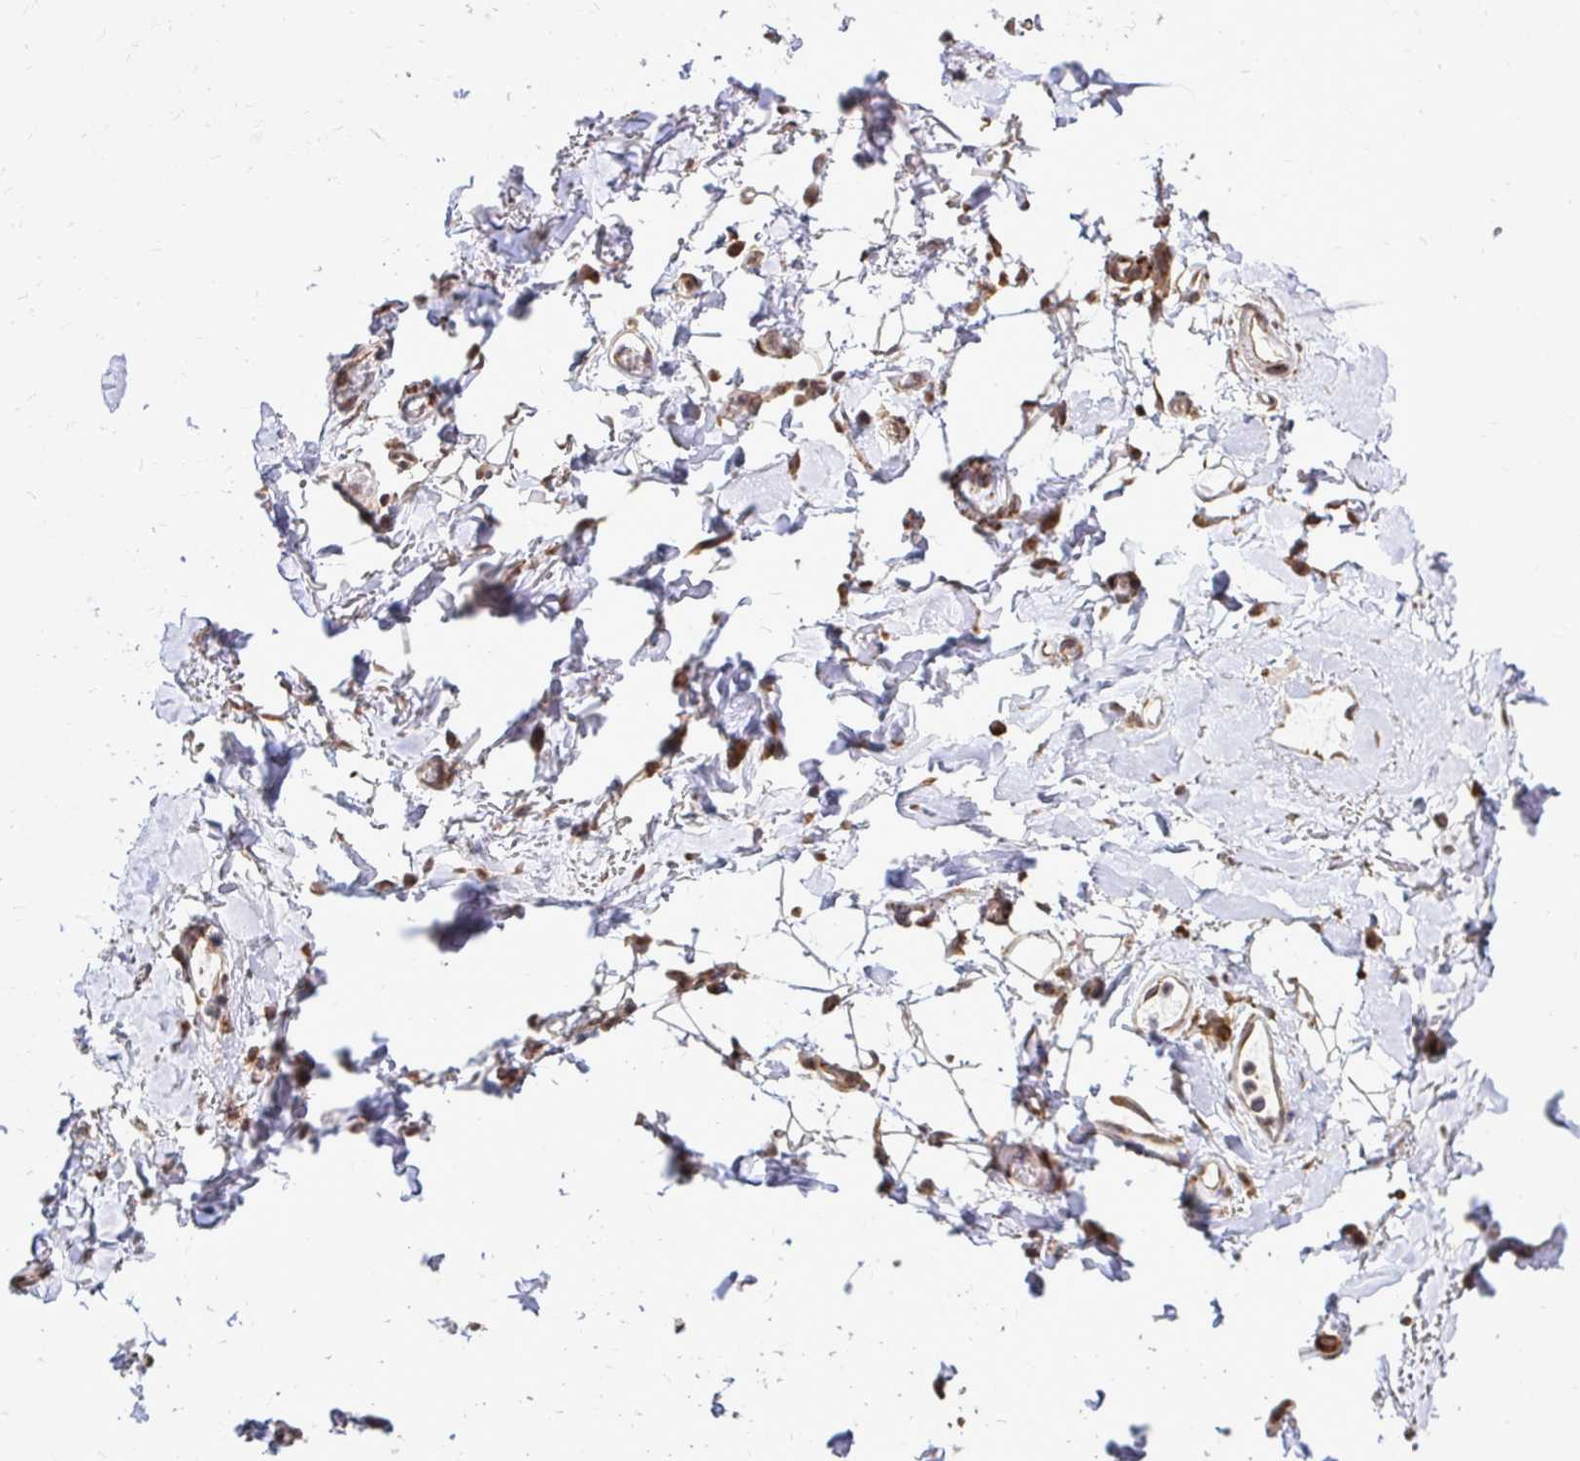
{"staining": {"intensity": "negative", "quantity": "none", "location": "none"}, "tissue": "adipose tissue", "cell_type": "Adipocytes", "image_type": "normal", "snomed": [{"axis": "morphology", "description": "Normal tissue, NOS"}, {"axis": "topography", "description": "Anal"}, {"axis": "topography", "description": "Peripheral nerve tissue"}], "caption": "Adipocytes show no significant staining in normal adipose tissue.", "gene": "FMR1", "patient": {"sex": "male", "age": 78}}